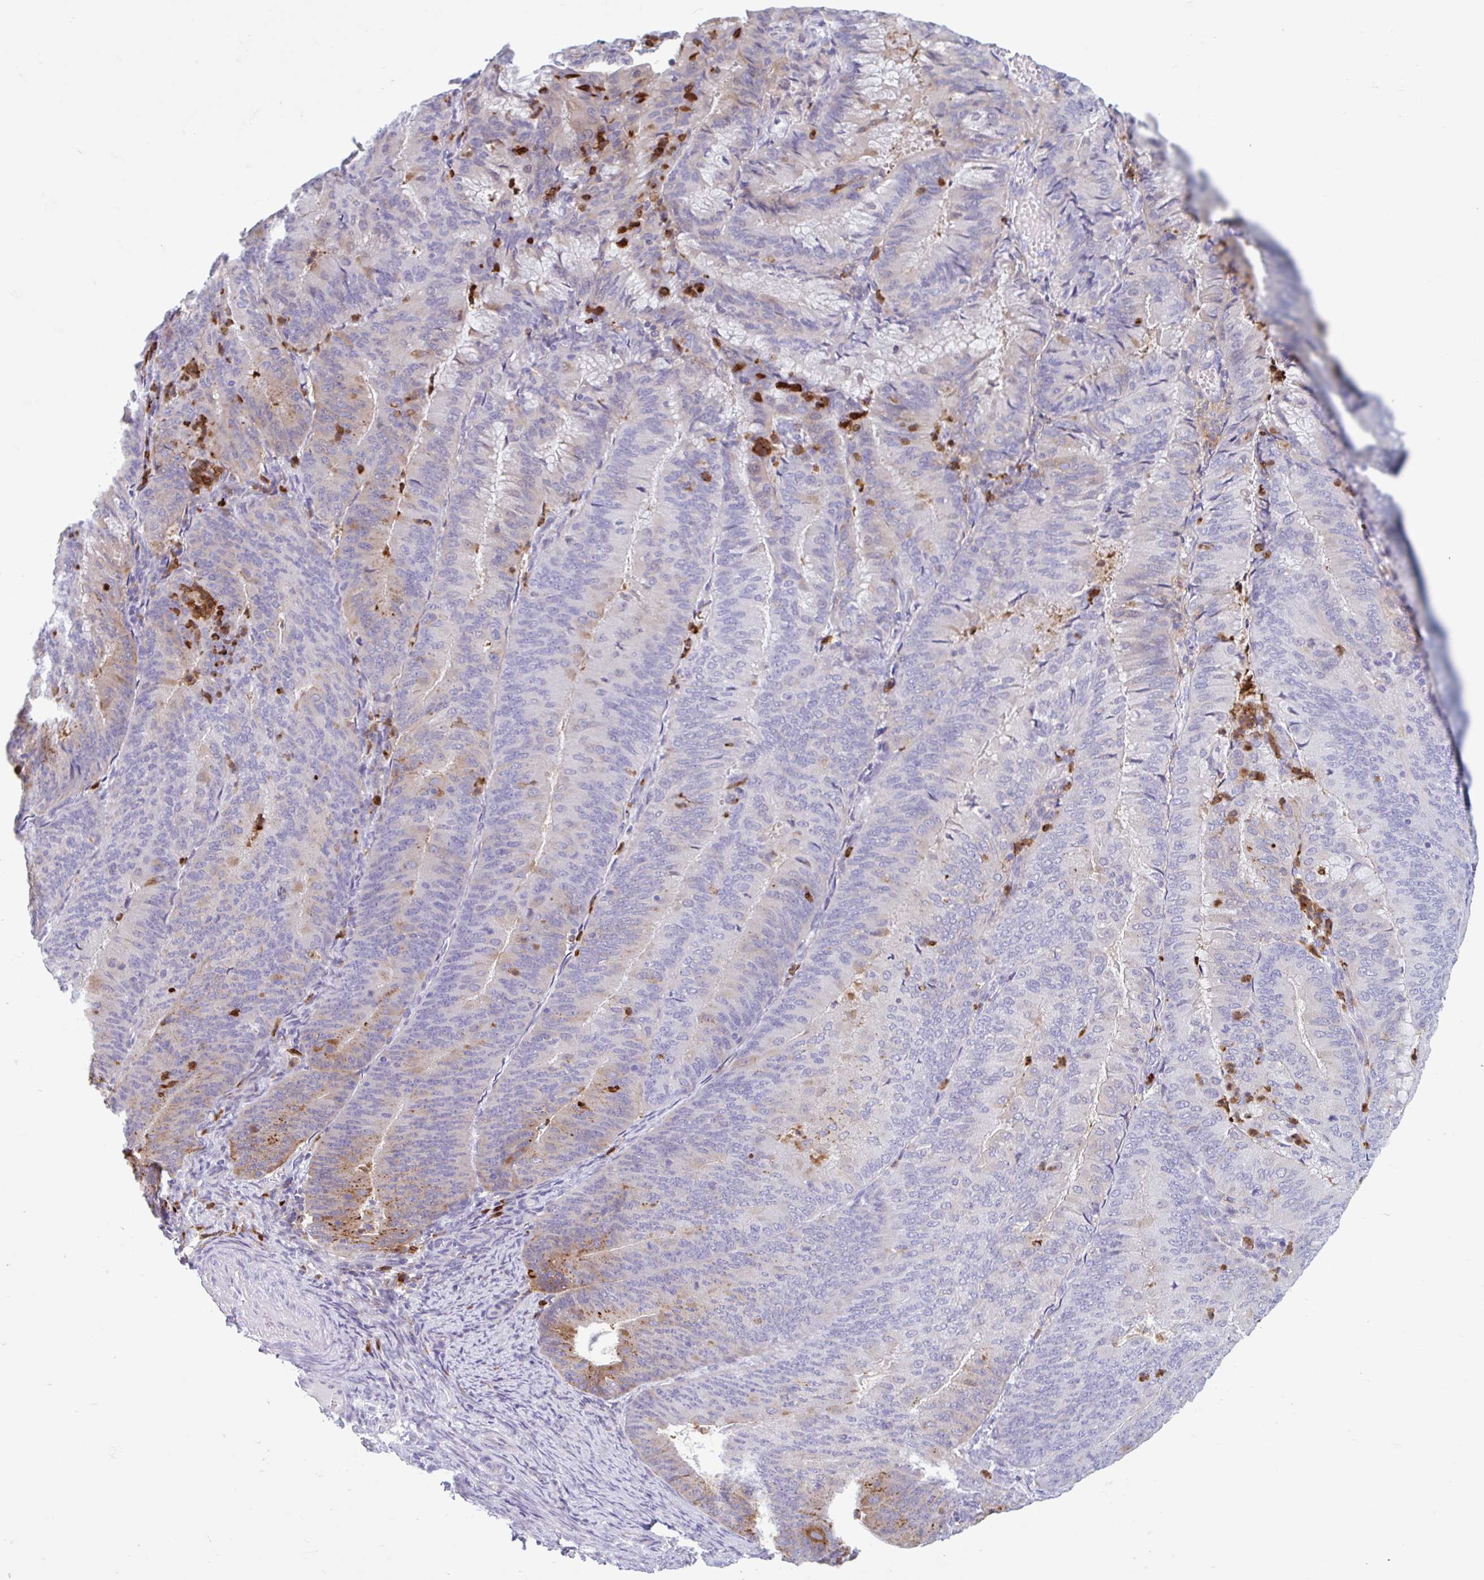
{"staining": {"intensity": "moderate", "quantity": "<25%", "location": "cytoplasmic/membranous"}, "tissue": "endometrial cancer", "cell_type": "Tumor cells", "image_type": "cancer", "snomed": [{"axis": "morphology", "description": "Adenocarcinoma, NOS"}, {"axis": "topography", "description": "Endometrium"}], "caption": "DAB immunohistochemical staining of human endometrial adenocarcinoma exhibits moderate cytoplasmic/membranous protein staining in about <25% of tumor cells.", "gene": "CEP120", "patient": {"sex": "female", "age": 57}}